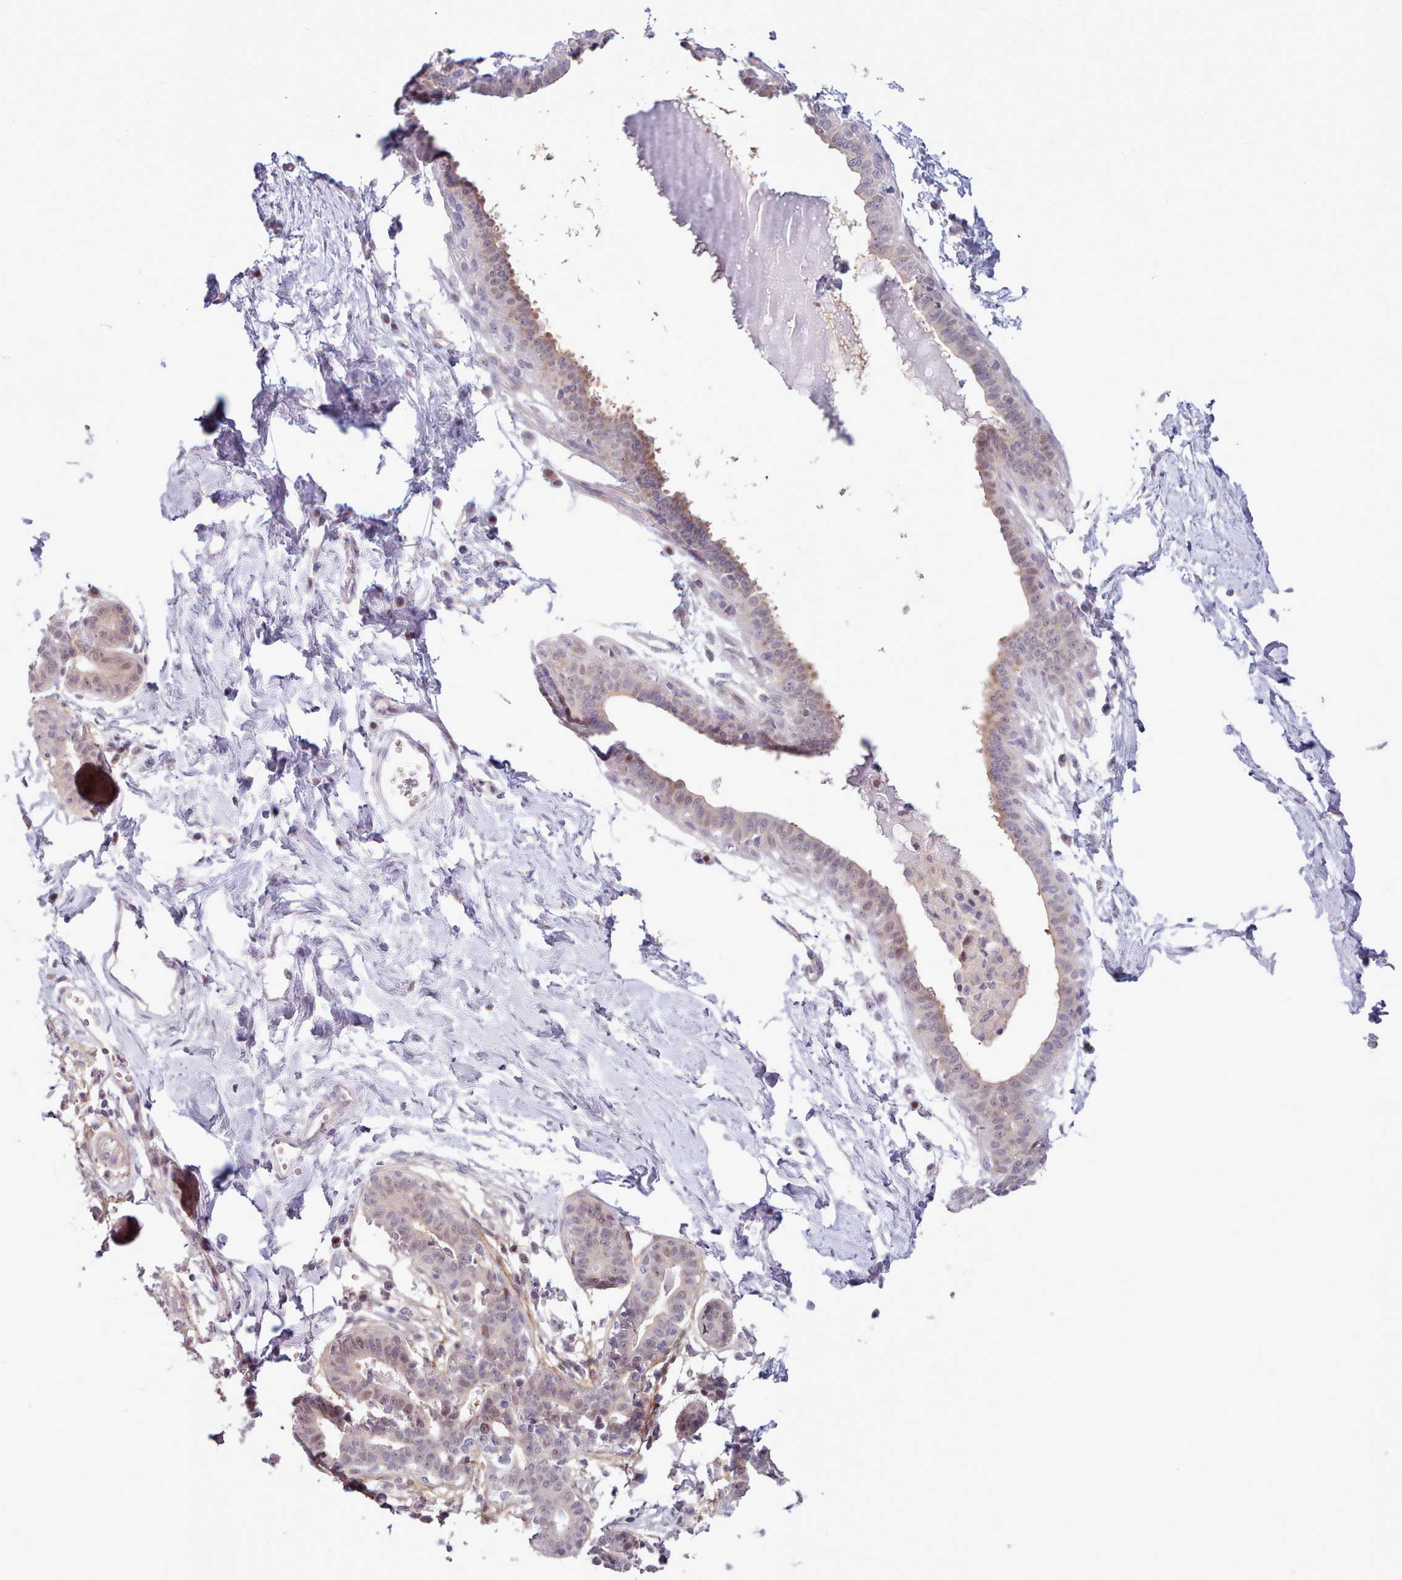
{"staining": {"intensity": "negative", "quantity": "none", "location": "none"}, "tissue": "breast", "cell_type": "Adipocytes", "image_type": "normal", "snomed": [{"axis": "morphology", "description": "Normal tissue, NOS"}, {"axis": "topography", "description": "Breast"}], "caption": "Immunohistochemistry (IHC) image of normal breast stained for a protein (brown), which demonstrates no expression in adipocytes. (IHC, brightfield microscopy, high magnification).", "gene": "KBTBD6", "patient": {"sex": "female", "age": 45}}